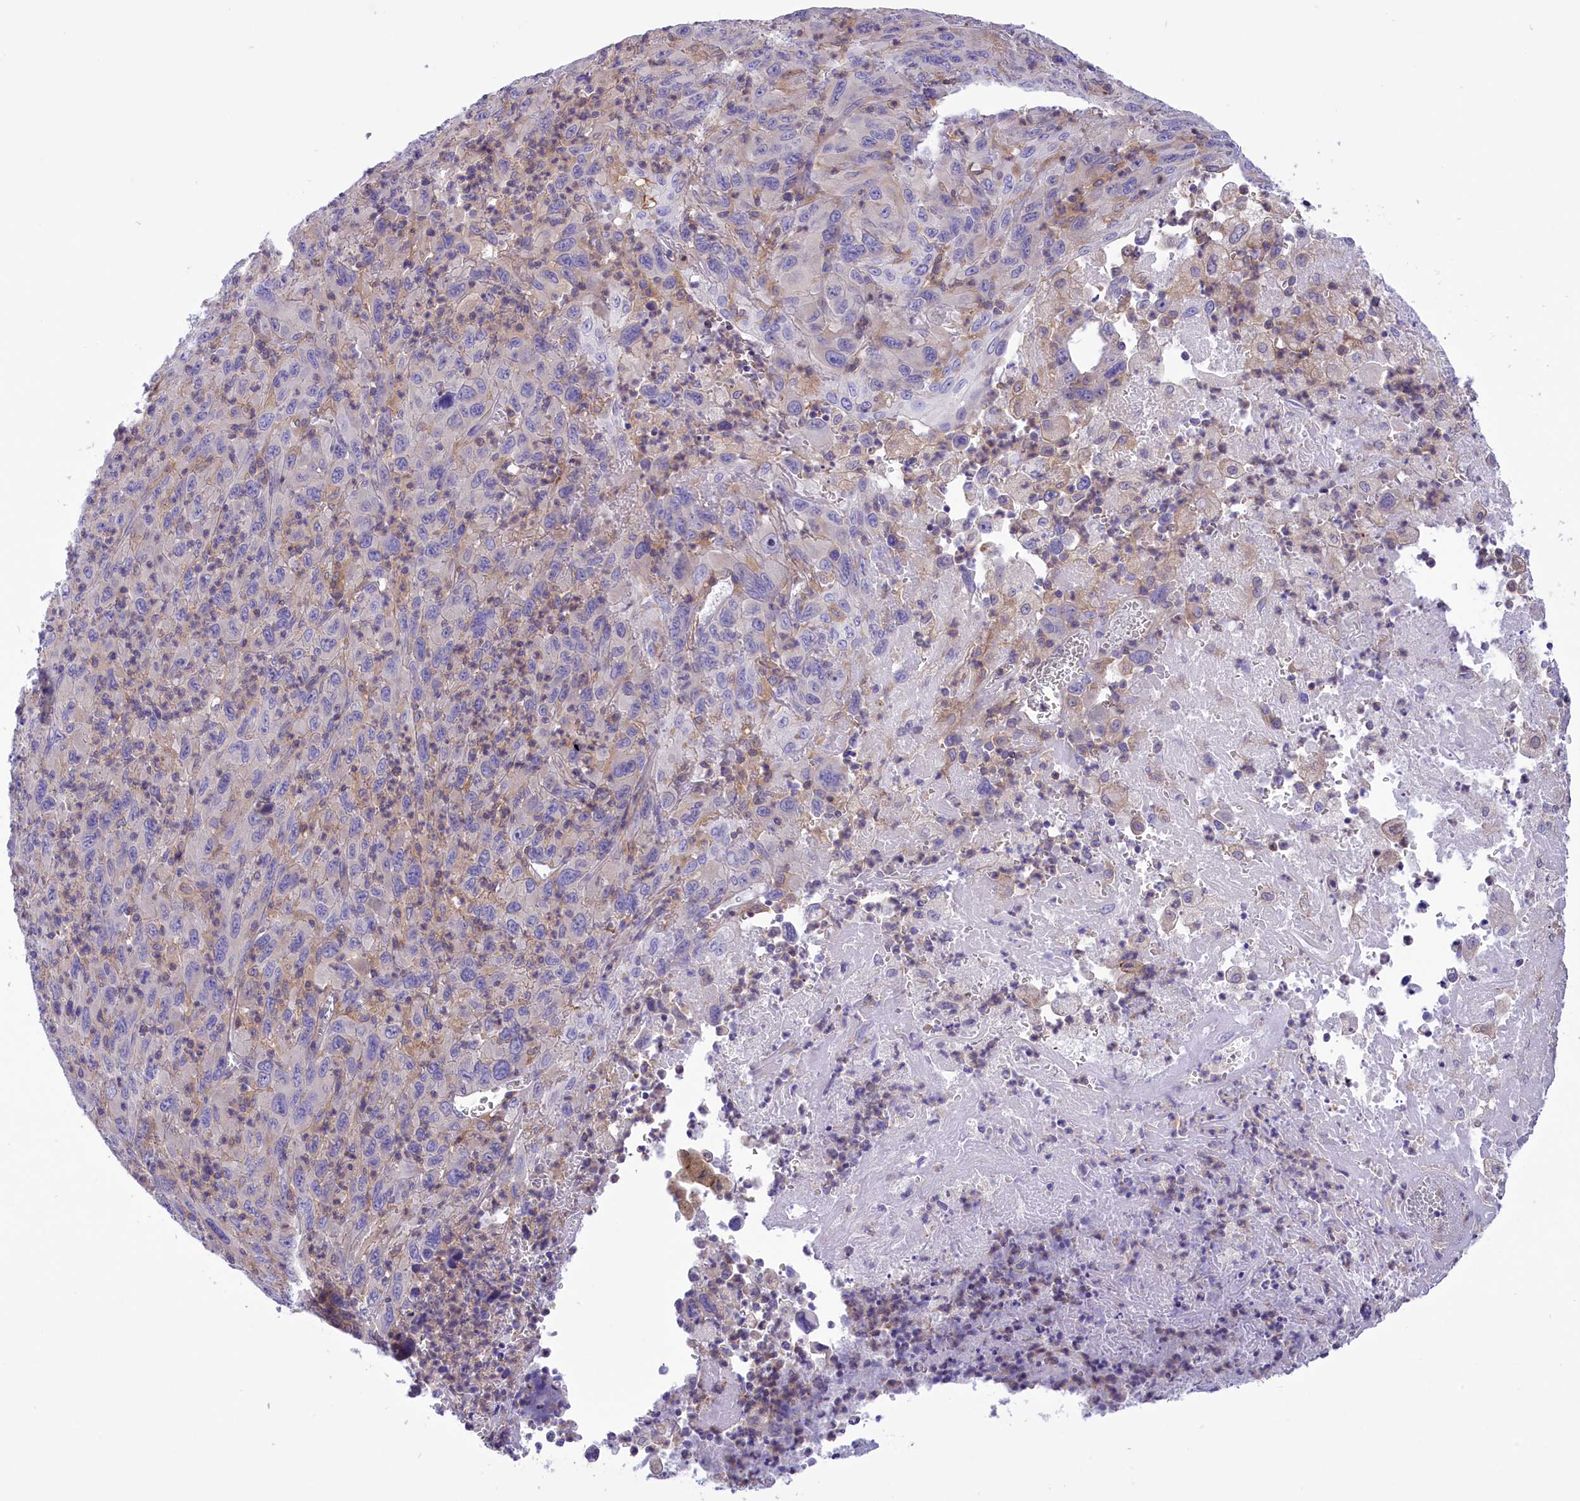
{"staining": {"intensity": "negative", "quantity": "none", "location": "none"}, "tissue": "melanoma", "cell_type": "Tumor cells", "image_type": "cancer", "snomed": [{"axis": "morphology", "description": "Malignant melanoma, Metastatic site"}, {"axis": "topography", "description": "Skin"}], "caption": "This is an IHC photomicrograph of malignant melanoma (metastatic site). There is no staining in tumor cells.", "gene": "CORO7-PAM16", "patient": {"sex": "female", "age": 56}}